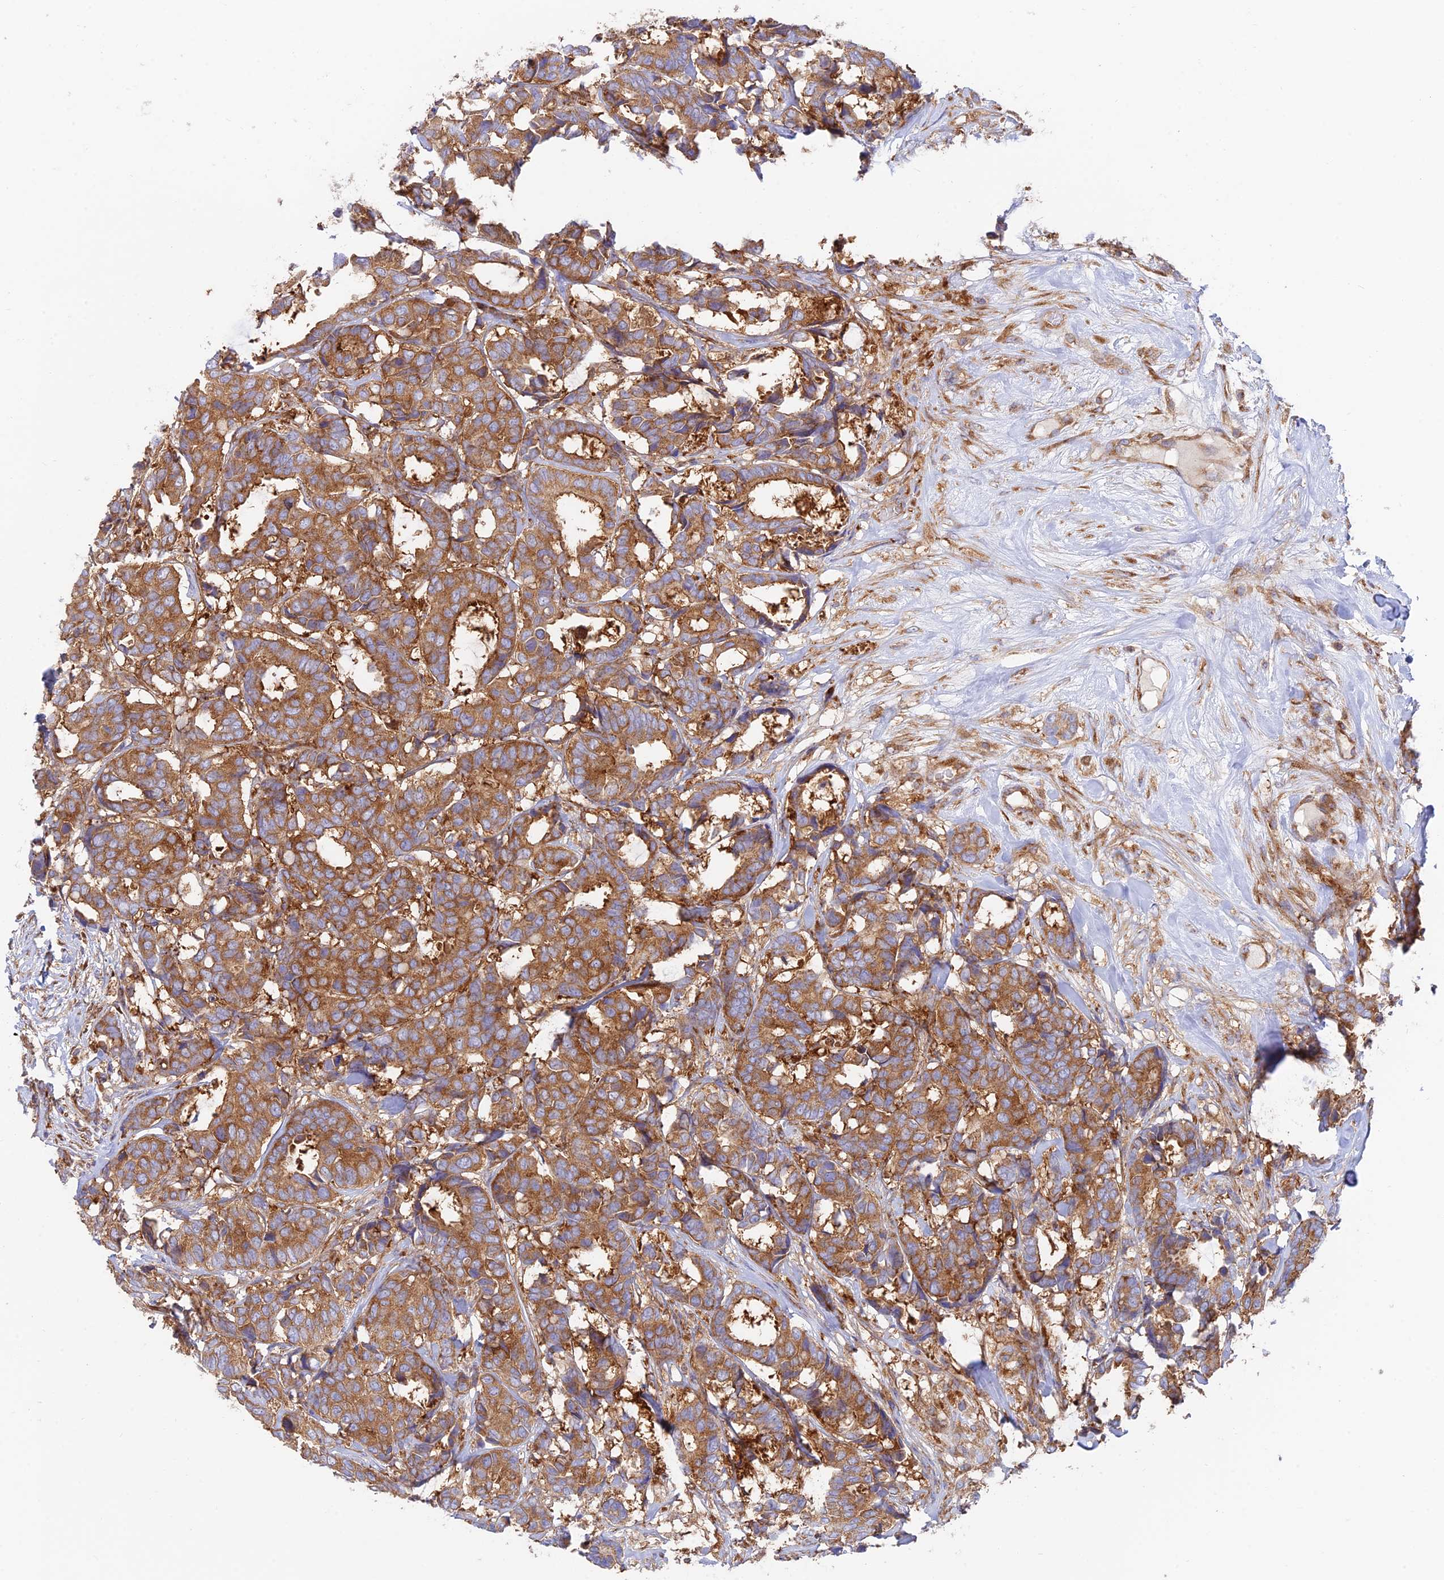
{"staining": {"intensity": "moderate", "quantity": ">75%", "location": "cytoplasmic/membranous"}, "tissue": "breast cancer", "cell_type": "Tumor cells", "image_type": "cancer", "snomed": [{"axis": "morphology", "description": "Duct carcinoma"}, {"axis": "topography", "description": "Breast"}], "caption": "Immunohistochemistry histopathology image of neoplastic tissue: infiltrating ductal carcinoma (breast) stained using IHC demonstrates medium levels of moderate protein expression localized specifically in the cytoplasmic/membranous of tumor cells, appearing as a cytoplasmic/membranous brown color.", "gene": "GOLGA3", "patient": {"sex": "female", "age": 87}}